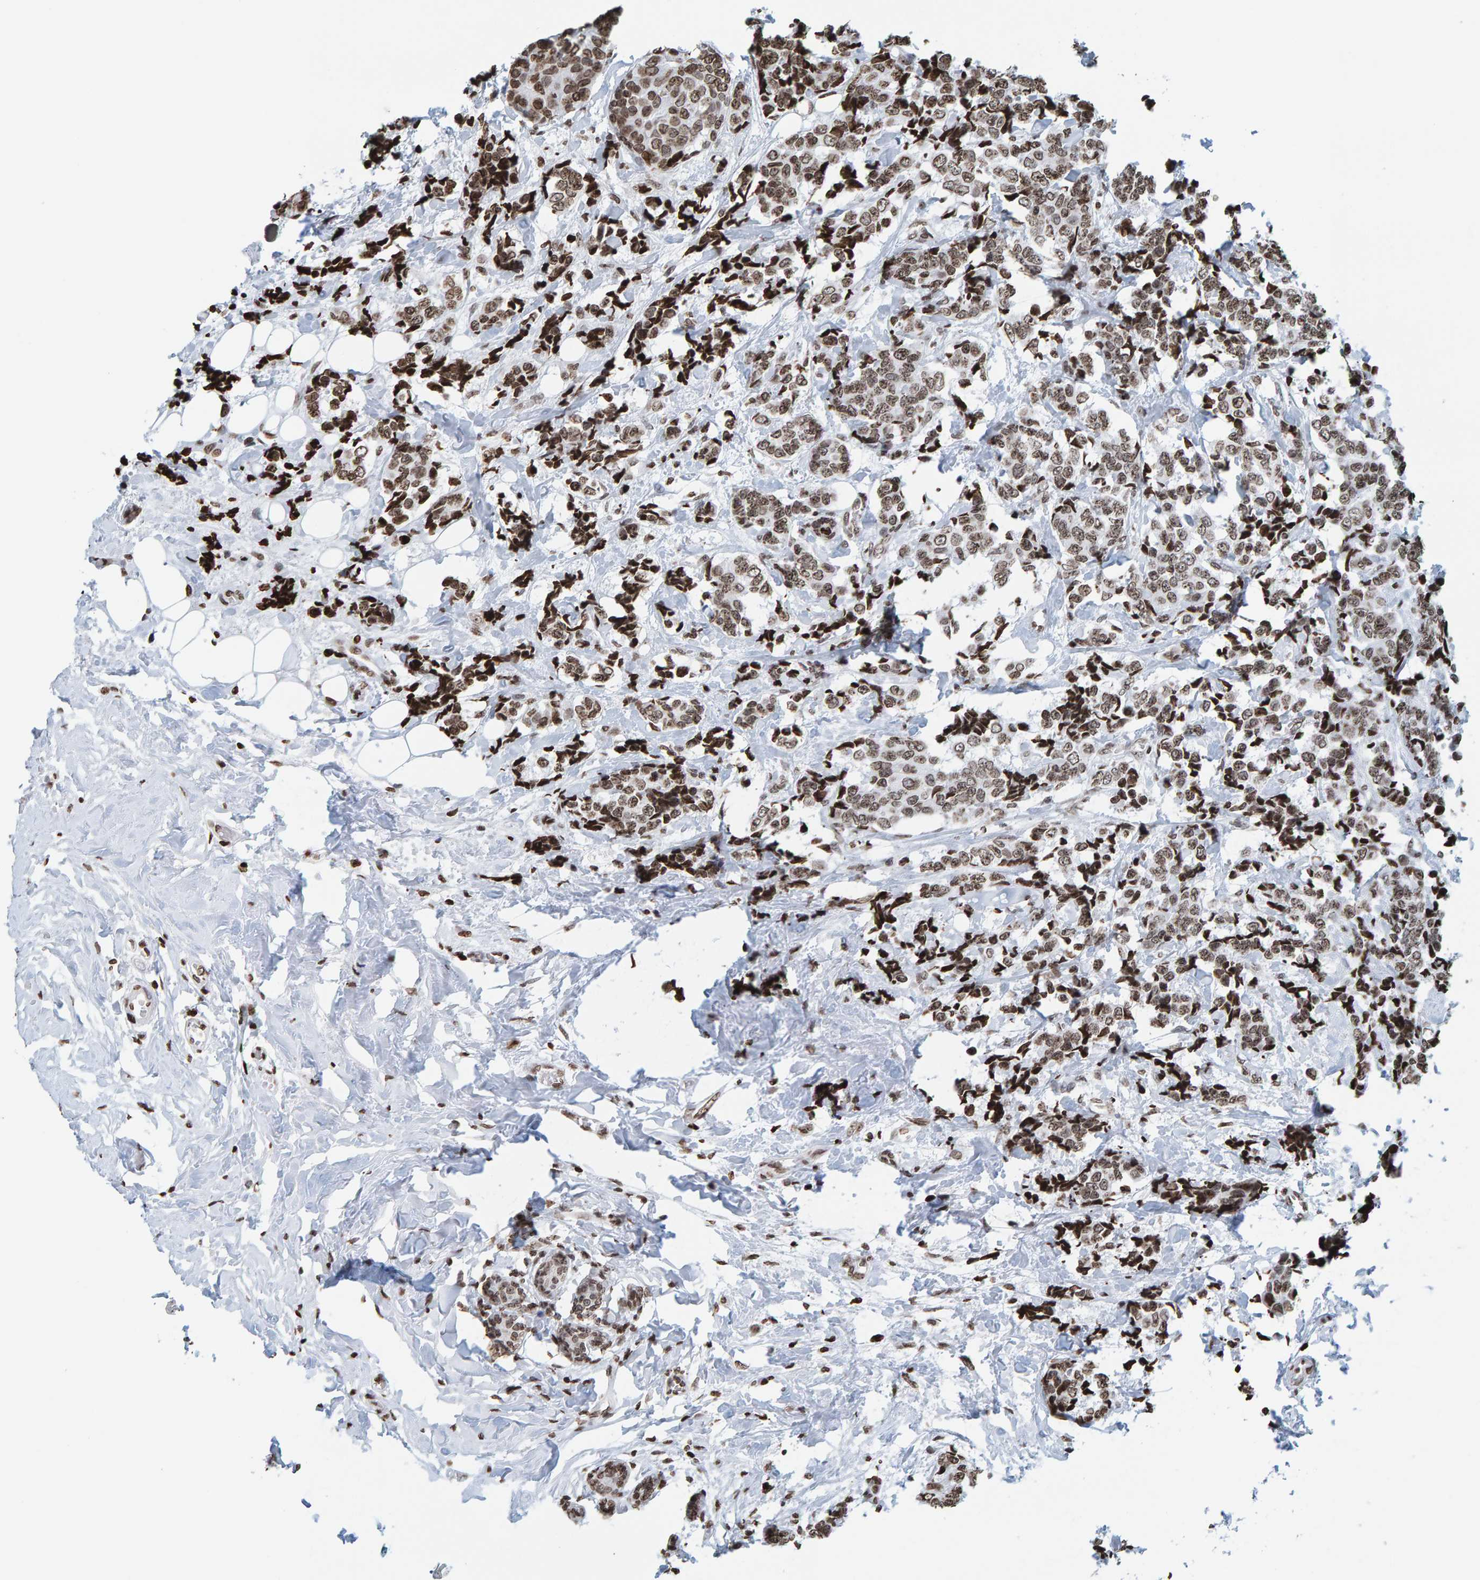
{"staining": {"intensity": "moderate", "quantity": ">75%", "location": "nuclear"}, "tissue": "breast cancer", "cell_type": "Tumor cells", "image_type": "cancer", "snomed": [{"axis": "morphology", "description": "Normal tissue, NOS"}, {"axis": "morphology", "description": "Duct carcinoma"}, {"axis": "topography", "description": "Breast"}], "caption": "Protein expression analysis of breast cancer (invasive ductal carcinoma) exhibits moderate nuclear expression in approximately >75% of tumor cells.", "gene": "BRF2", "patient": {"sex": "female", "age": 43}}